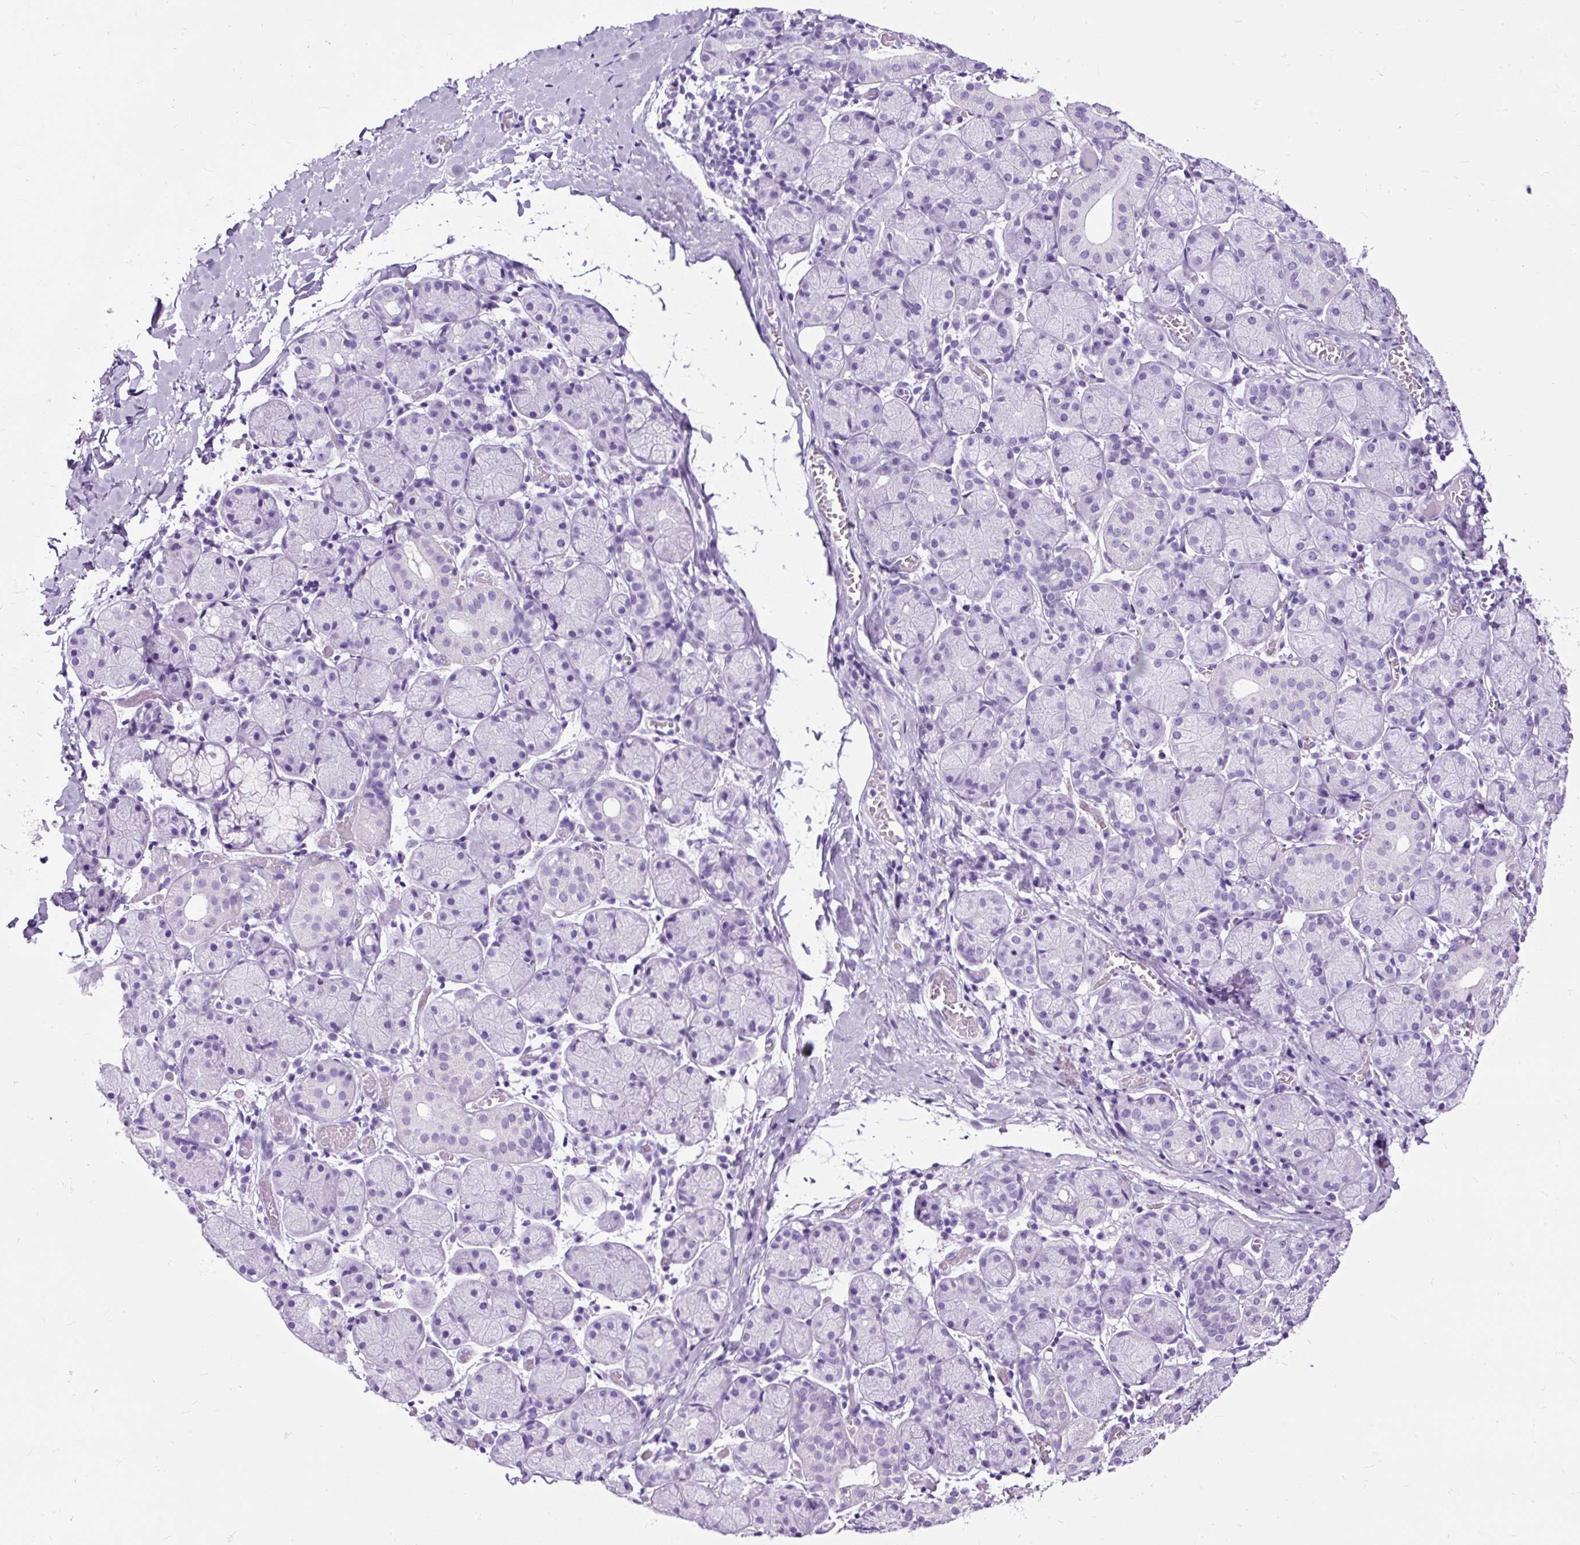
{"staining": {"intensity": "negative", "quantity": "none", "location": "none"}, "tissue": "salivary gland", "cell_type": "Glandular cells", "image_type": "normal", "snomed": [{"axis": "morphology", "description": "Normal tissue, NOS"}, {"axis": "topography", "description": "Salivary gland"}], "caption": "This image is of normal salivary gland stained with IHC to label a protein in brown with the nuclei are counter-stained blue. There is no staining in glandular cells.", "gene": "NTS", "patient": {"sex": "female", "age": 24}}